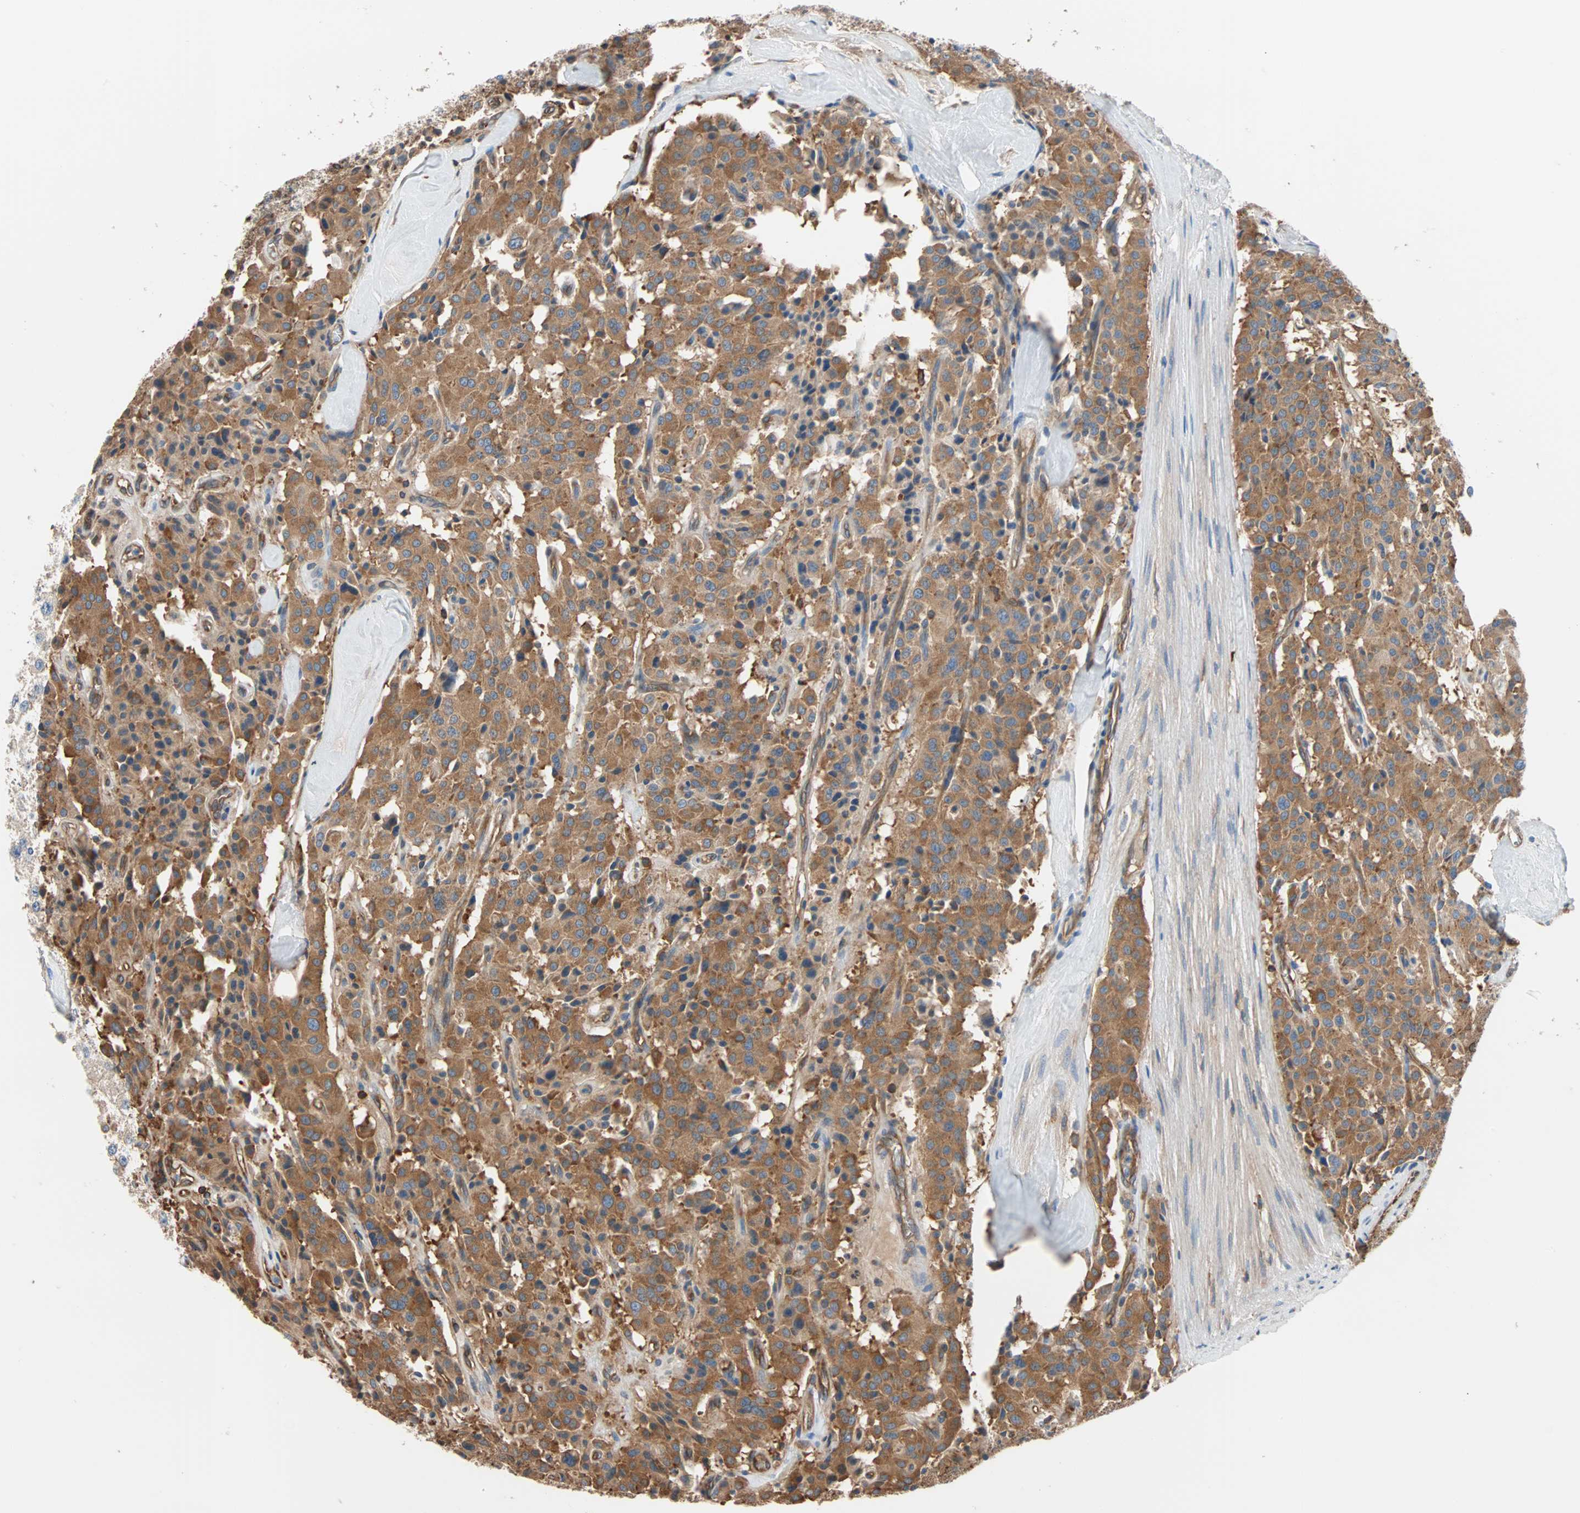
{"staining": {"intensity": "strong", "quantity": ">75%", "location": "cytoplasmic/membranous"}, "tissue": "carcinoid", "cell_type": "Tumor cells", "image_type": "cancer", "snomed": [{"axis": "morphology", "description": "Carcinoid, malignant, NOS"}, {"axis": "topography", "description": "Lung"}], "caption": "Tumor cells exhibit strong cytoplasmic/membranous positivity in approximately >75% of cells in carcinoid (malignant).", "gene": "EEF2", "patient": {"sex": "male", "age": 30}}